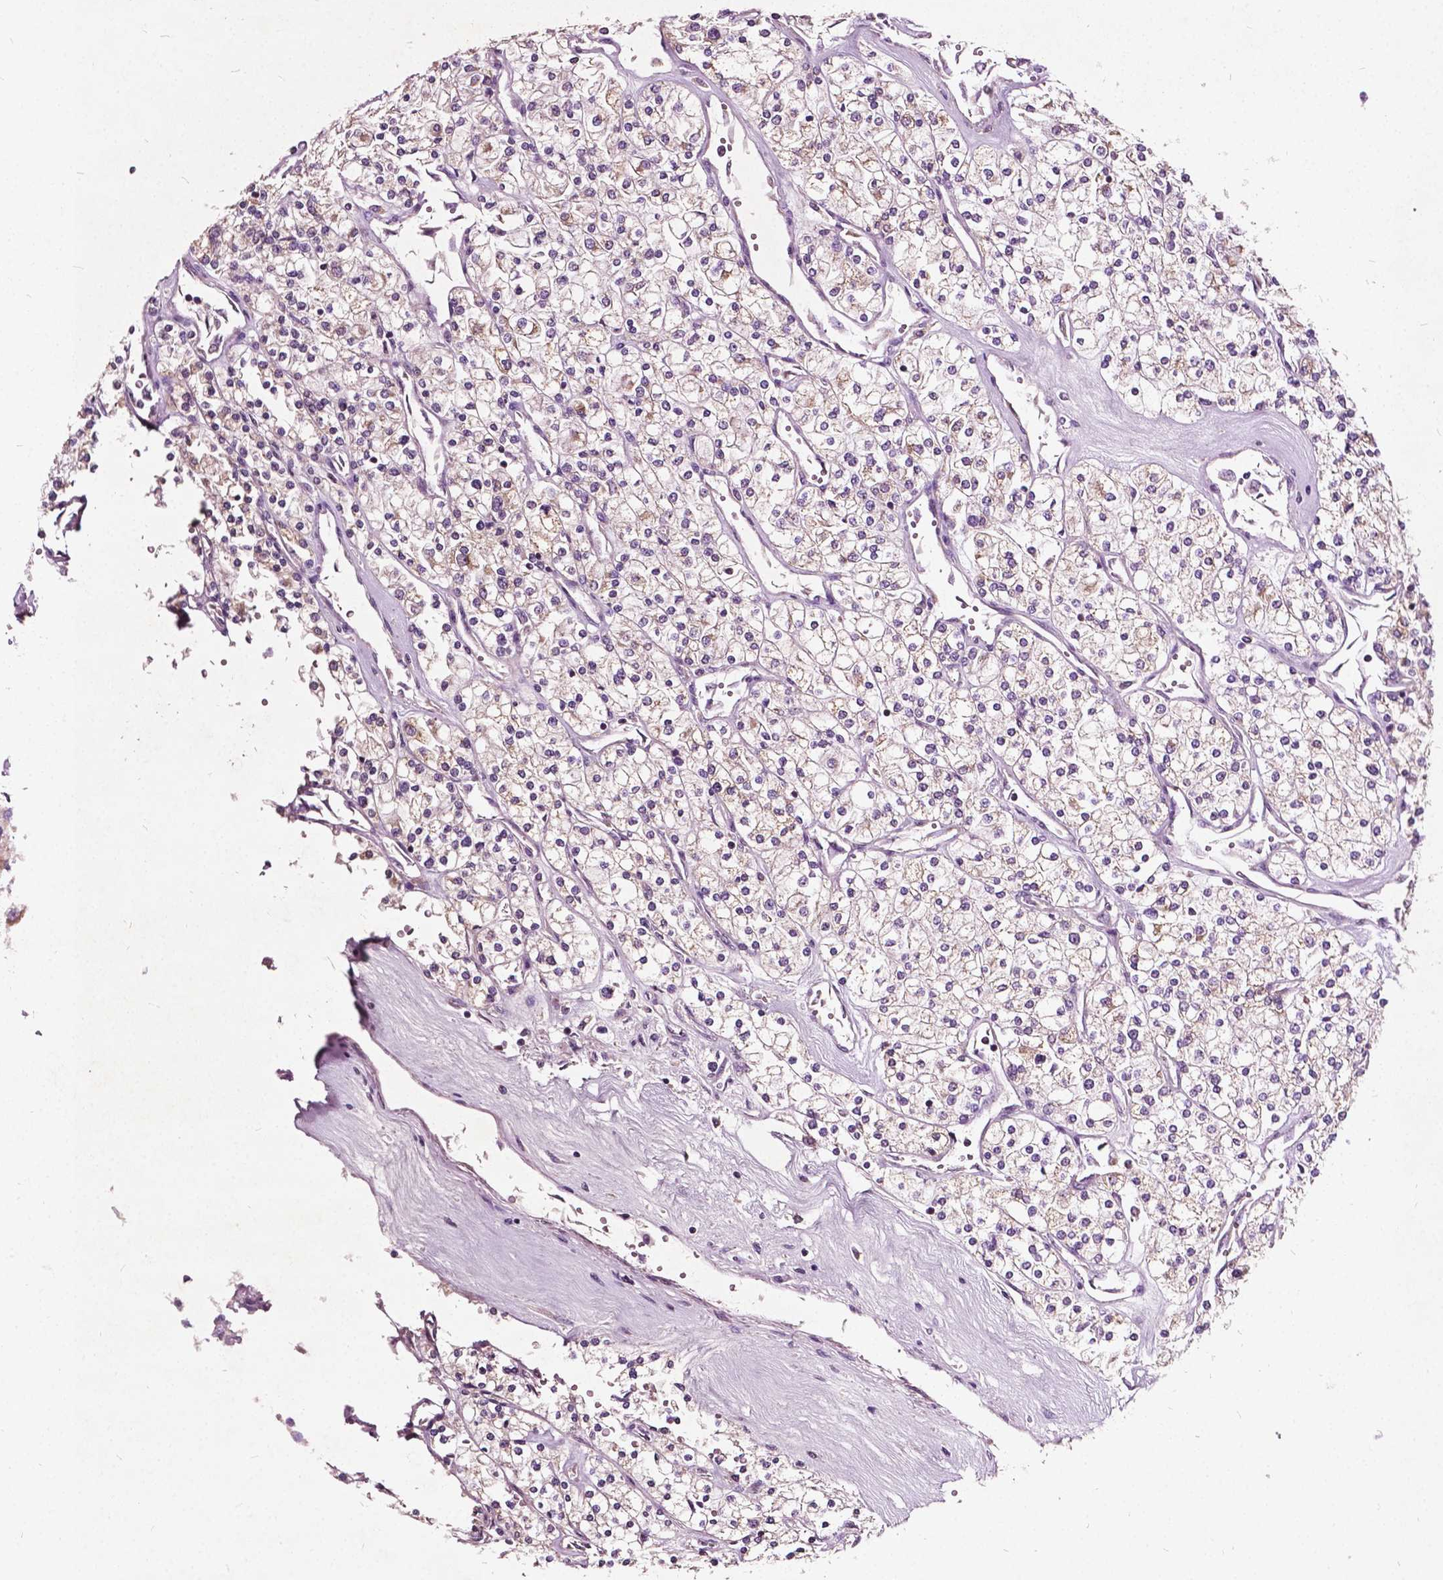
{"staining": {"intensity": "weak", "quantity": ">75%", "location": "cytoplasmic/membranous"}, "tissue": "renal cancer", "cell_type": "Tumor cells", "image_type": "cancer", "snomed": [{"axis": "morphology", "description": "Adenocarcinoma, NOS"}, {"axis": "topography", "description": "Kidney"}], "caption": "Protein analysis of renal adenocarcinoma tissue shows weak cytoplasmic/membranous staining in about >75% of tumor cells.", "gene": "ODF3L2", "patient": {"sex": "male", "age": 80}}